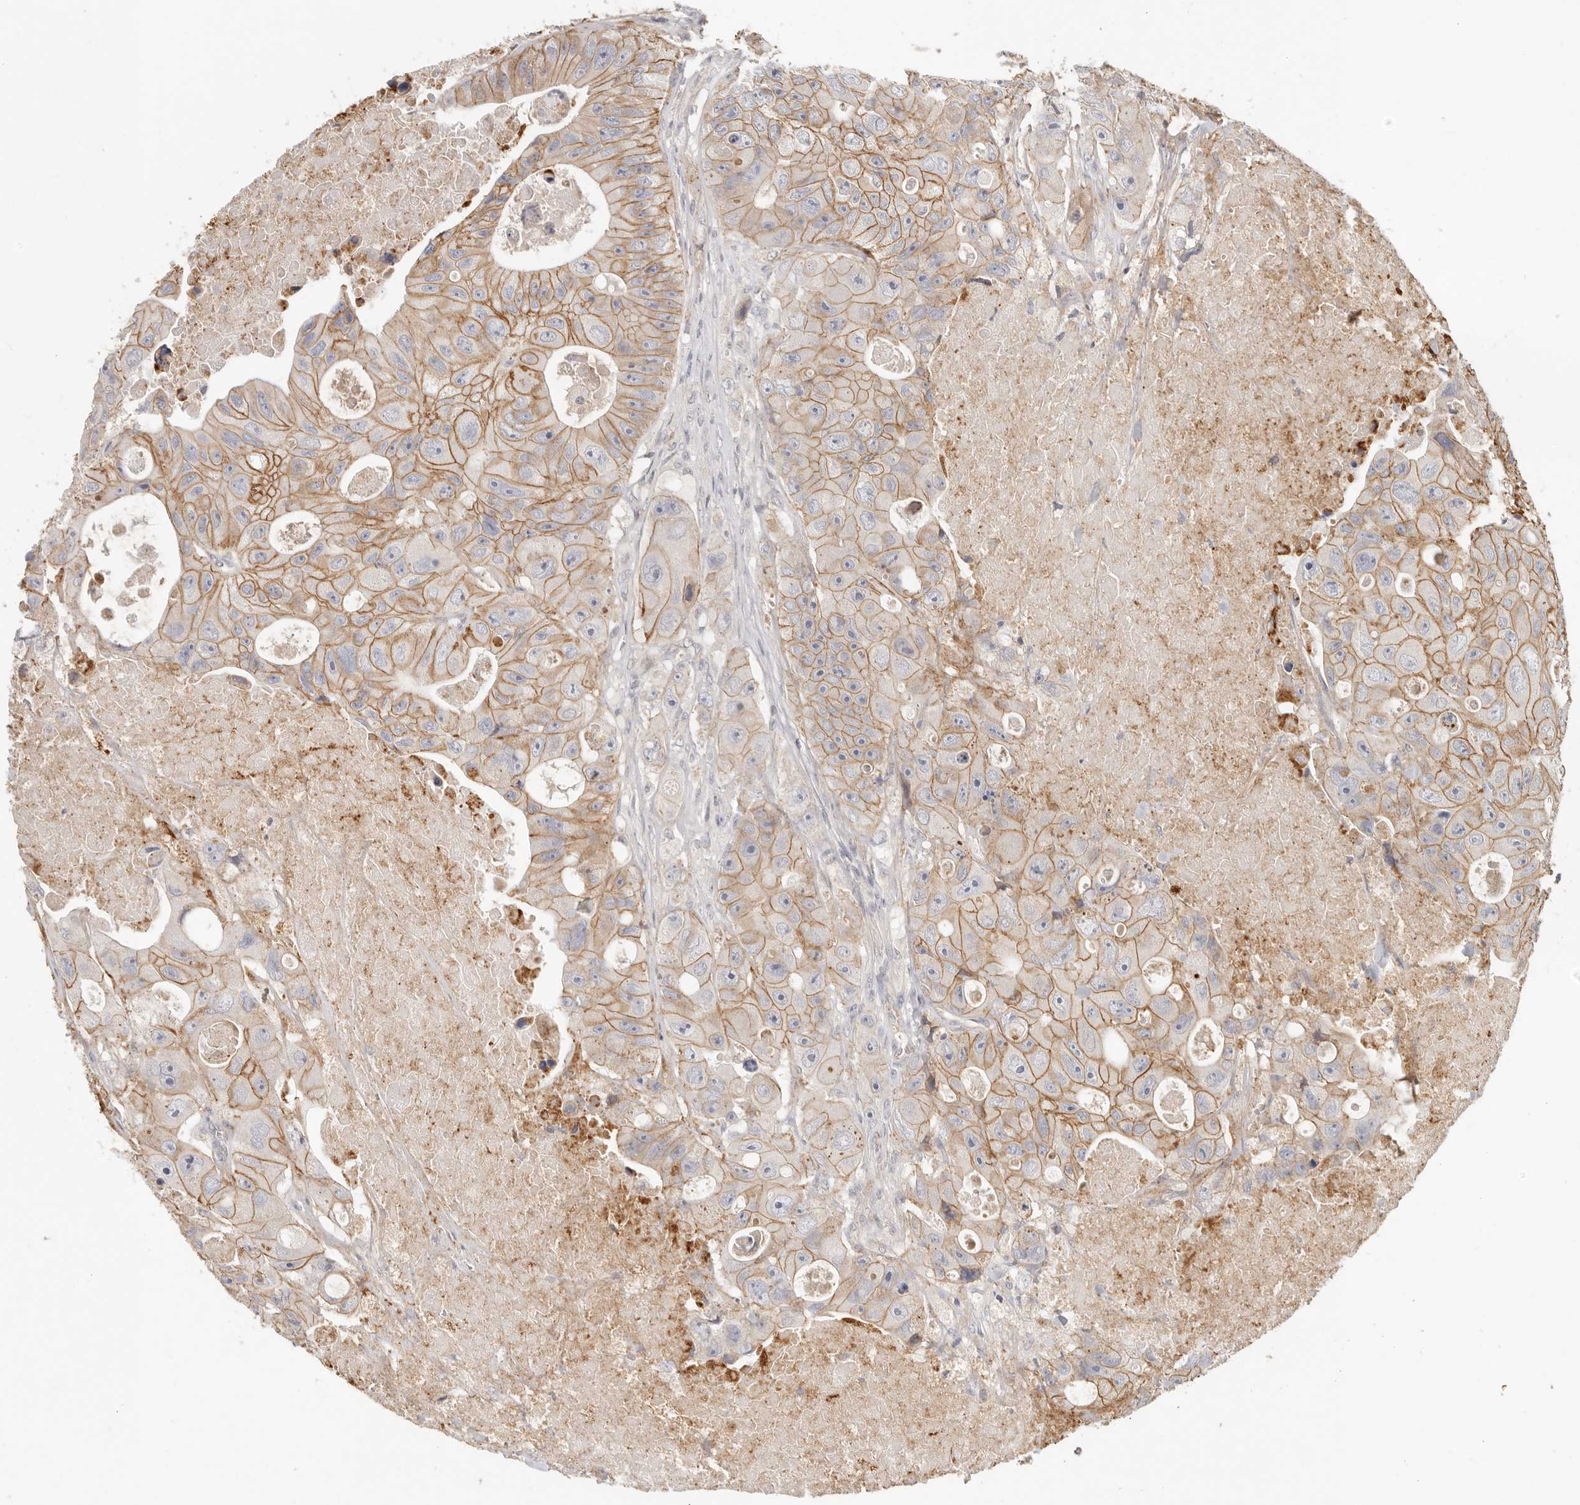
{"staining": {"intensity": "moderate", "quantity": ">75%", "location": "cytoplasmic/membranous"}, "tissue": "colorectal cancer", "cell_type": "Tumor cells", "image_type": "cancer", "snomed": [{"axis": "morphology", "description": "Adenocarcinoma, NOS"}, {"axis": "topography", "description": "Colon"}], "caption": "This image demonstrates adenocarcinoma (colorectal) stained with immunohistochemistry (IHC) to label a protein in brown. The cytoplasmic/membranous of tumor cells show moderate positivity for the protein. Nuclei are counter-stained blue.", "gene": "ANXA9", "patient": {"sex": "female", "age": 46}}